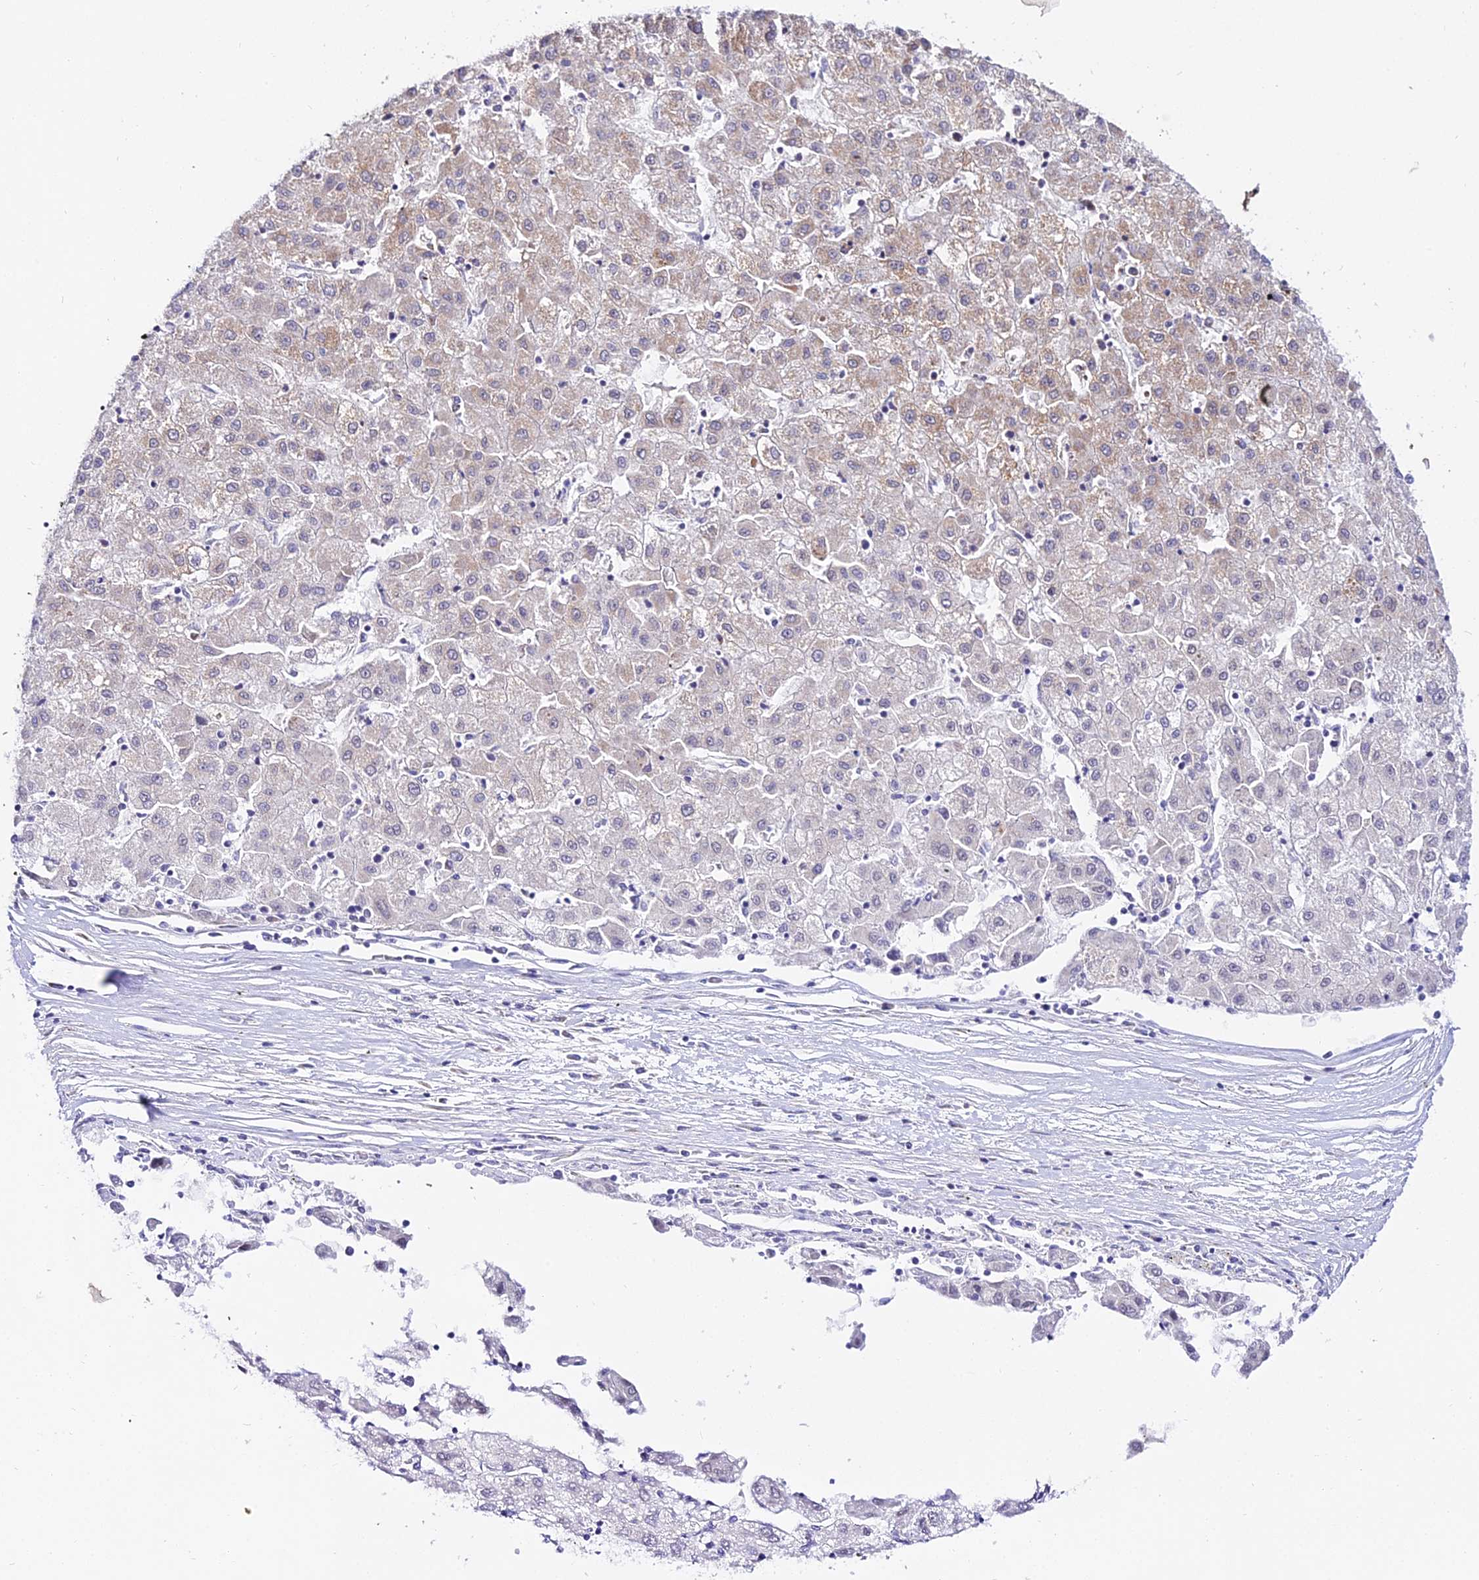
{"staining": {"intensity": "moderate", "quantity": "25%-75%", "location": "cytoplasmic/membranous"}, "tissue": "liver cancer", "cell_type": "Tumor cells", "image_type": "cancer", "snomed": [{"axis": "morphology", "description": "Carcinoma, Hepatocellular, NOS"}, {"axis": "topography", "description": "Liver"}], "caption": "High-power microscopy captured an immunohistochemistry photomicrograph of hepatocellular carcinoma (liver), revealing moderate cytoplasmic/membranous staining in approximately 25%-75% of tumor cells.", "gene": "ATP5PB", "patient": {"sex": "male", "age": 72}}